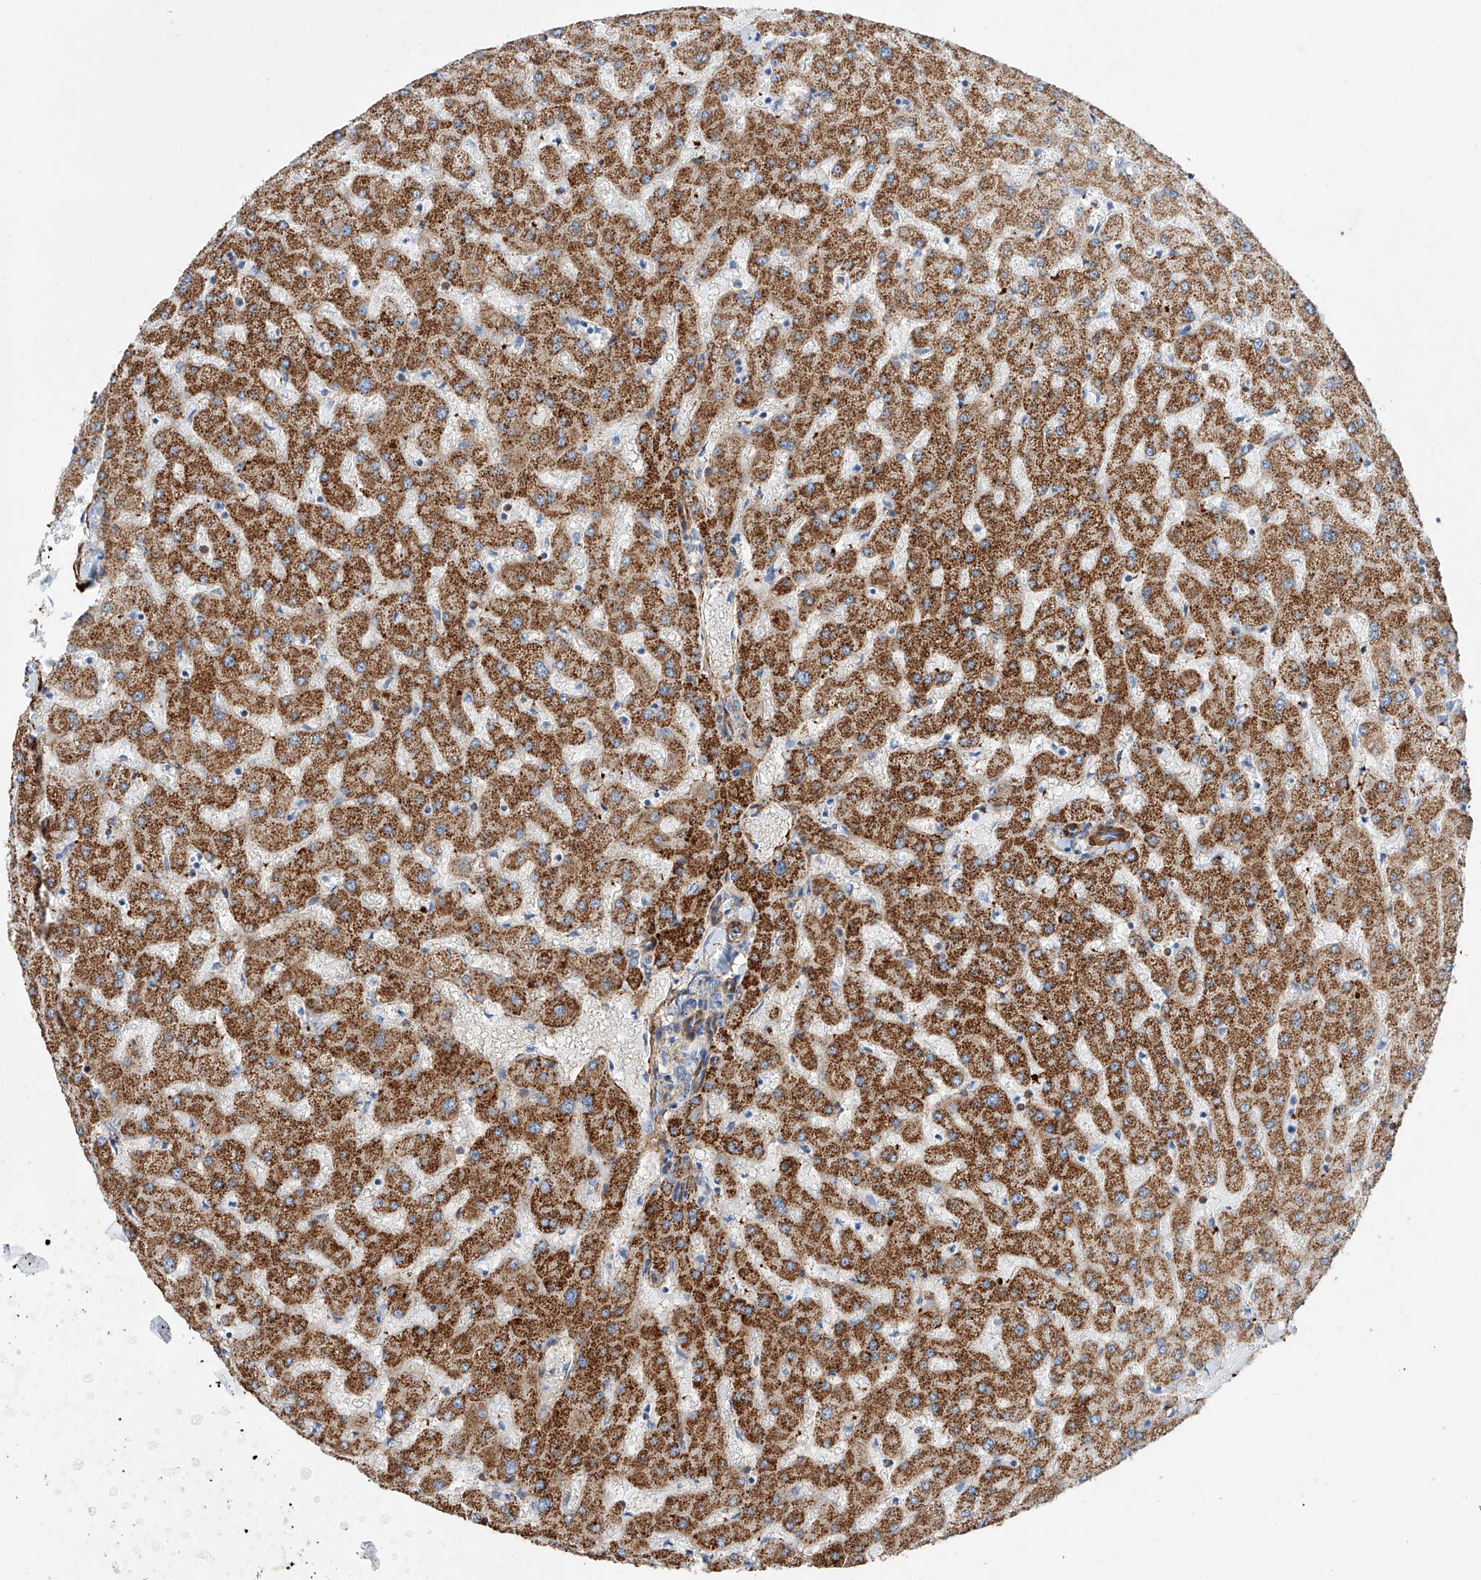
{"staining": {"intensity": "moderate", "quantity": "<25%", "location": "cytoplasmic/membranous"}, "tissue": "liver", "cell_type": "Cholangiocytes", "image_type": "normal", "snomed": [{"axis": "morphology", "description": "Normal tissue, NOS"}, {"axis": "topography", "description": "Liver"}], "caption": "Liver stained with immunohistochemistry shows moderate cytoplasmic/membranous expression in about <25% of cholangiocytes. (DAB IHC, brown staining for protein, blue staining for nuclei).", "gene": "TAS2R60", "patient": {"sex": "female", "age": 63}}